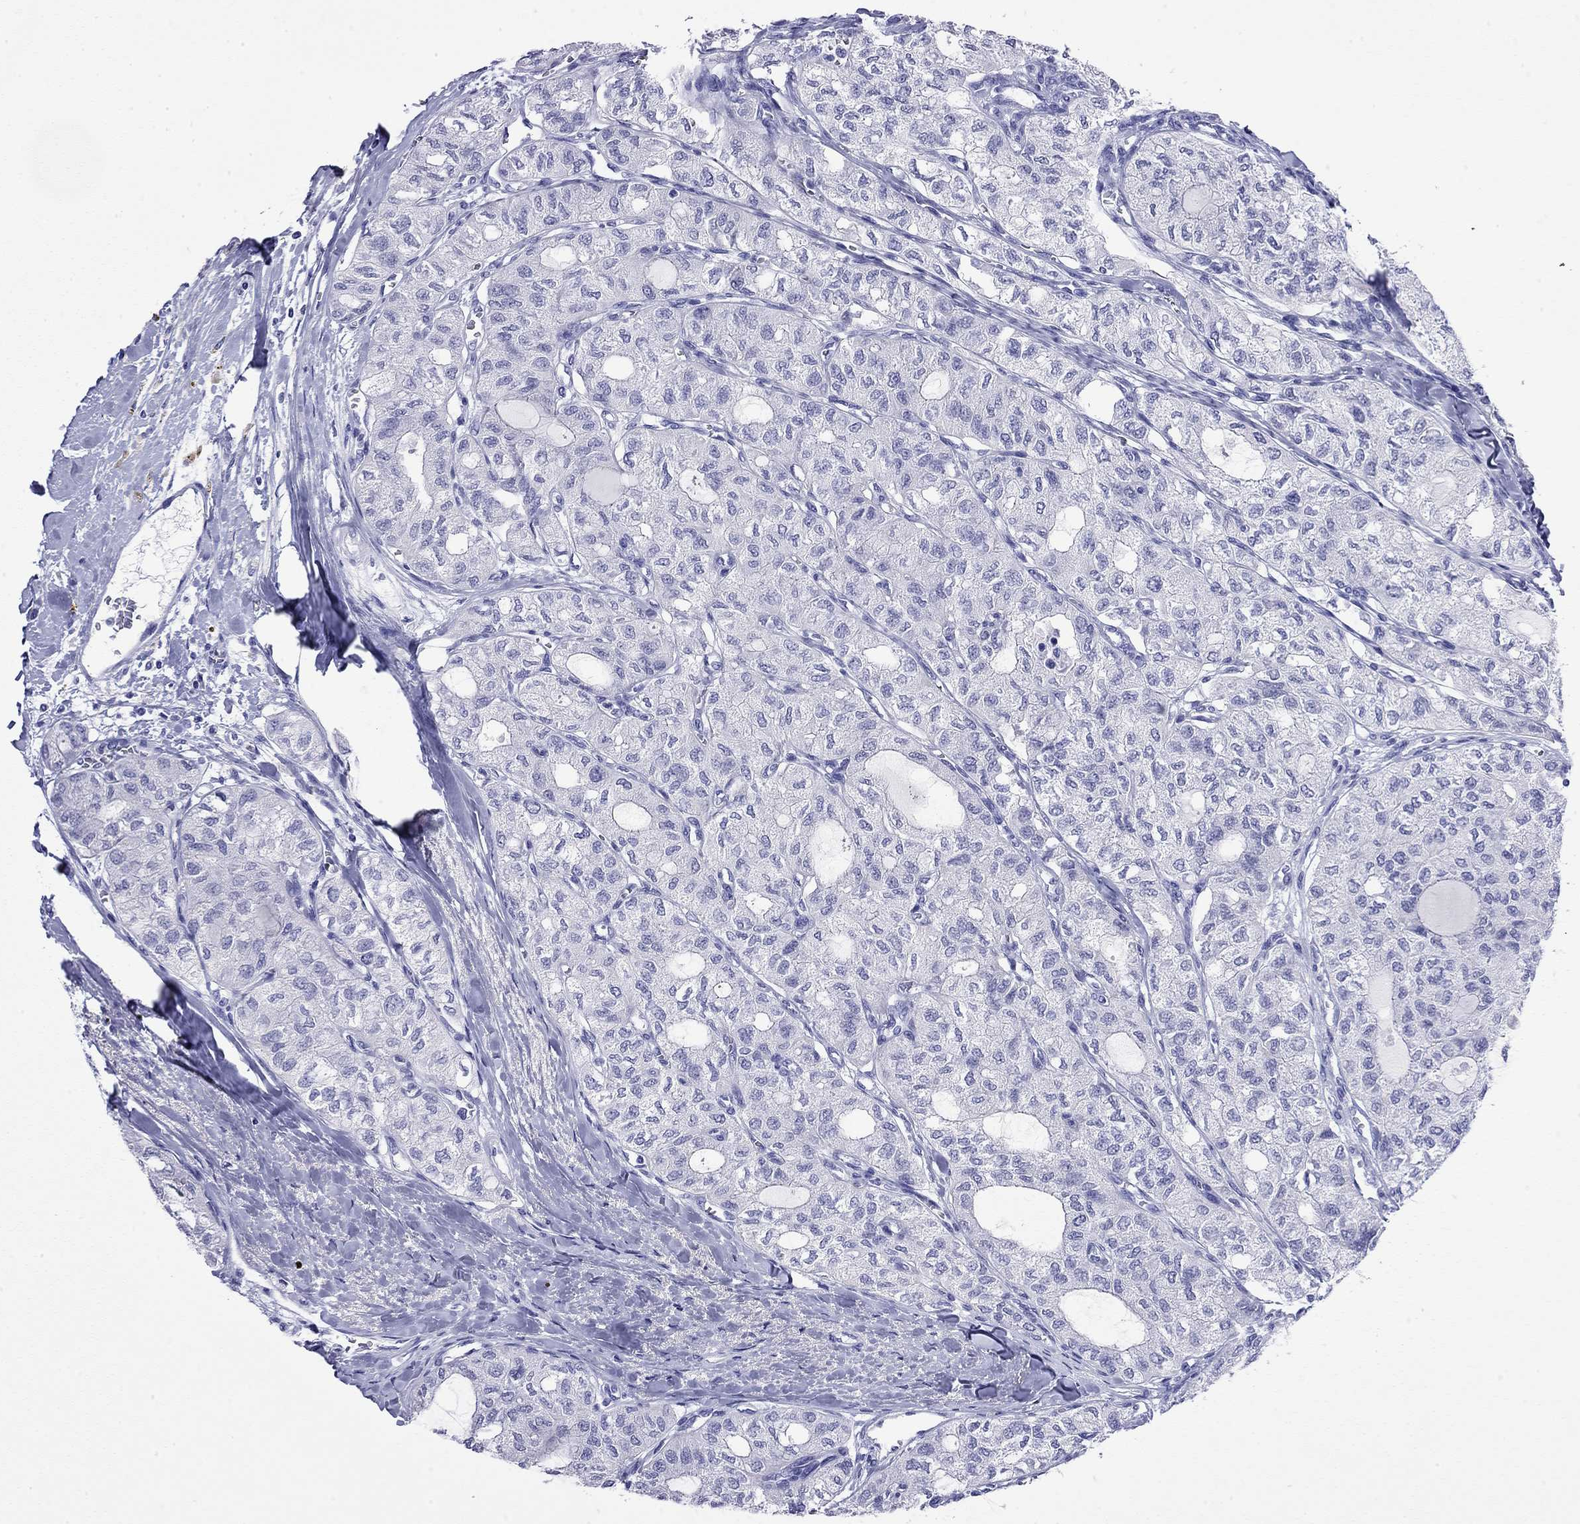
{"staining": {"intensity": "negative", "quantity": "none", "location": "none"}, "tissue": "thyroid cancer", "cell_type": "Tumor cells", "image_type": "cancer", "snomed": [{"axis": "morphology", "description": "Follicular adenoma carcinoma, NOS"}, {"axis": "topography", "description": "Thyroid gland"}], "caption": "IHC image of human thyroid cancer (follicular adenoma carcinoma) stained for a protein (brown), which exhibits no positivity in tumor cells.", "gene": "FIGLA", "patient": {"sex": "male", "age": 75}}